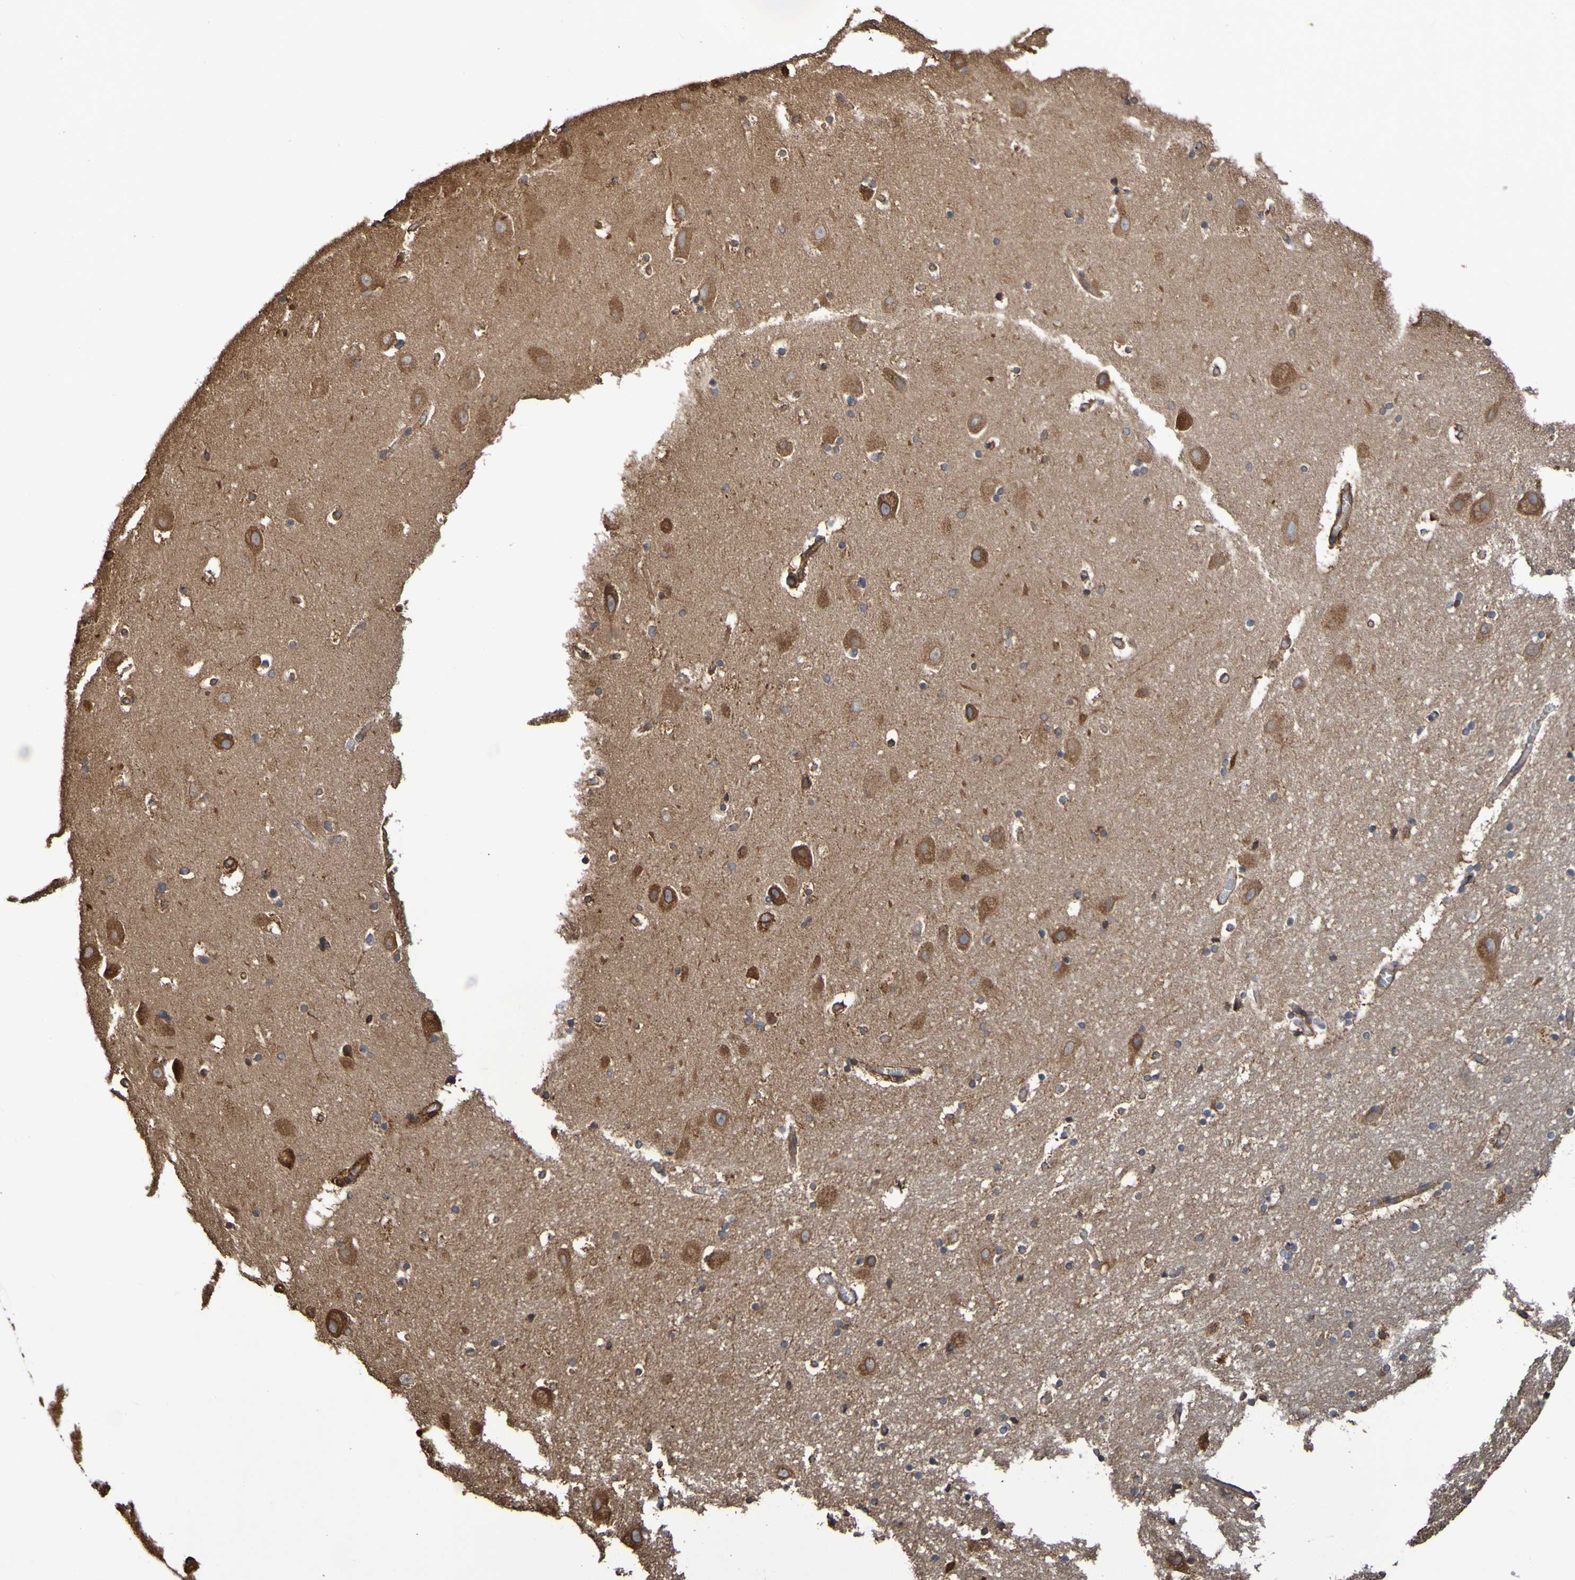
{"staining": {"intensity": "weak", "quantity": ">75%", "location": "cytoplasmic/membranous"}, "tissue": "hippocampus", "cell_type": "Glial cells", "image_type": "normal", "snomed": [{"axis": "morphology", "description": "Normal tissue, NOS"}, {"axis": "topography", "description": "Hippocampus"}], "caption": "This image demonstrates immunohistochemistry (IHC) staining of benign hippocampus, with low weak cytoplasmic/membranous positivity in approximately >75% of glial cells.", "gene": "RAB11A", "patient": {"sex": "male", "age": 45}}